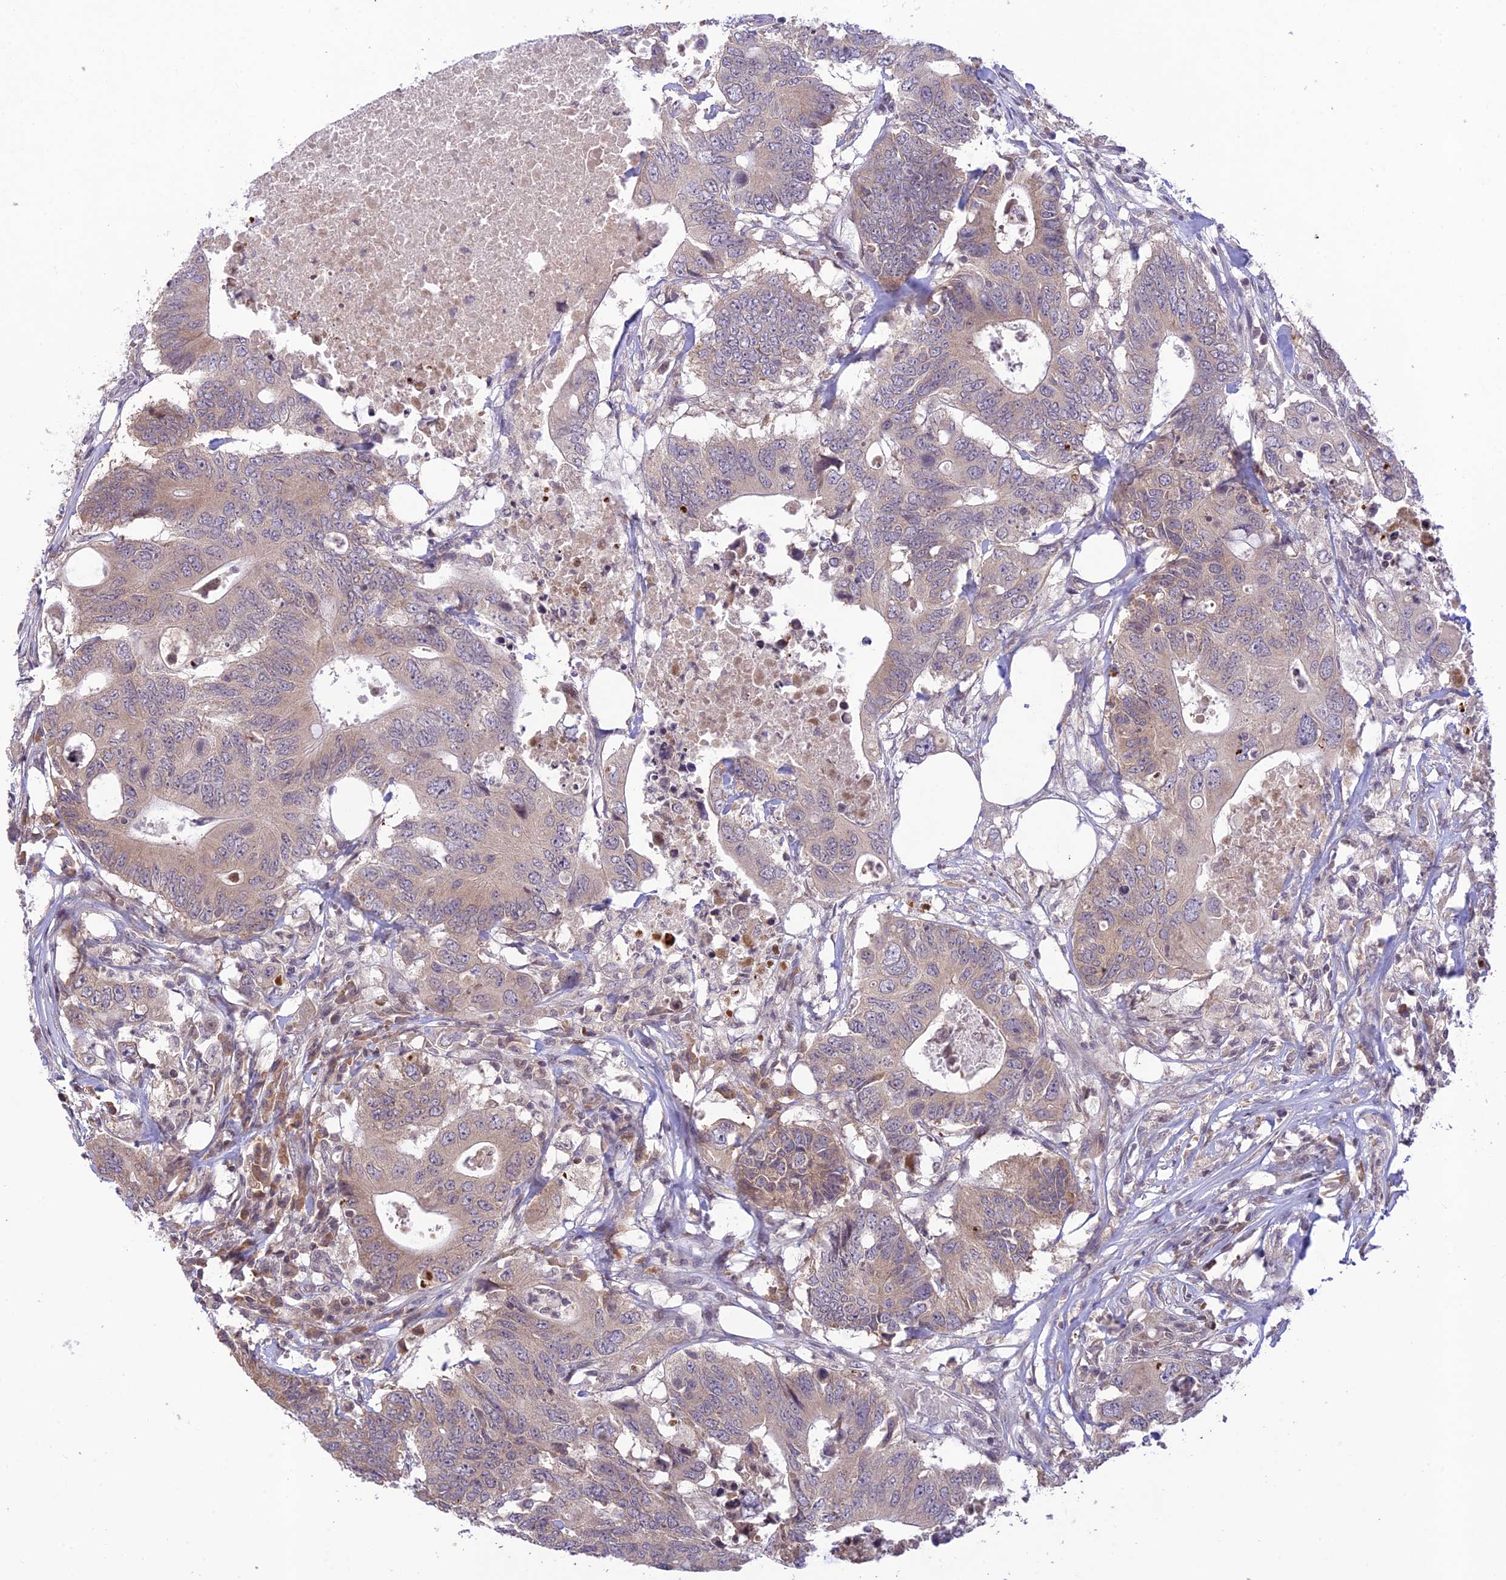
{"staining": {"intensity": "weak", "quantity": ">75%", "location": "cytoplasmic/membranous"}, "tissue": "colorectal cancer", "cell_type": "Tumor cells", "image_type": "cancer", "snomed": [{"axis": "morphology", "description": "Adenocarcinoma, NOS"}, {"axis": "topography", "description": "Colon"}], "caption": "Immunohistochemical staining of human colorectal cancer reveals weak cytoplasmic/membranous protein positivity in about >75% of tumor cells.", "gene": "TEKT1", "patient": {"sex": "male", "age": 71}}